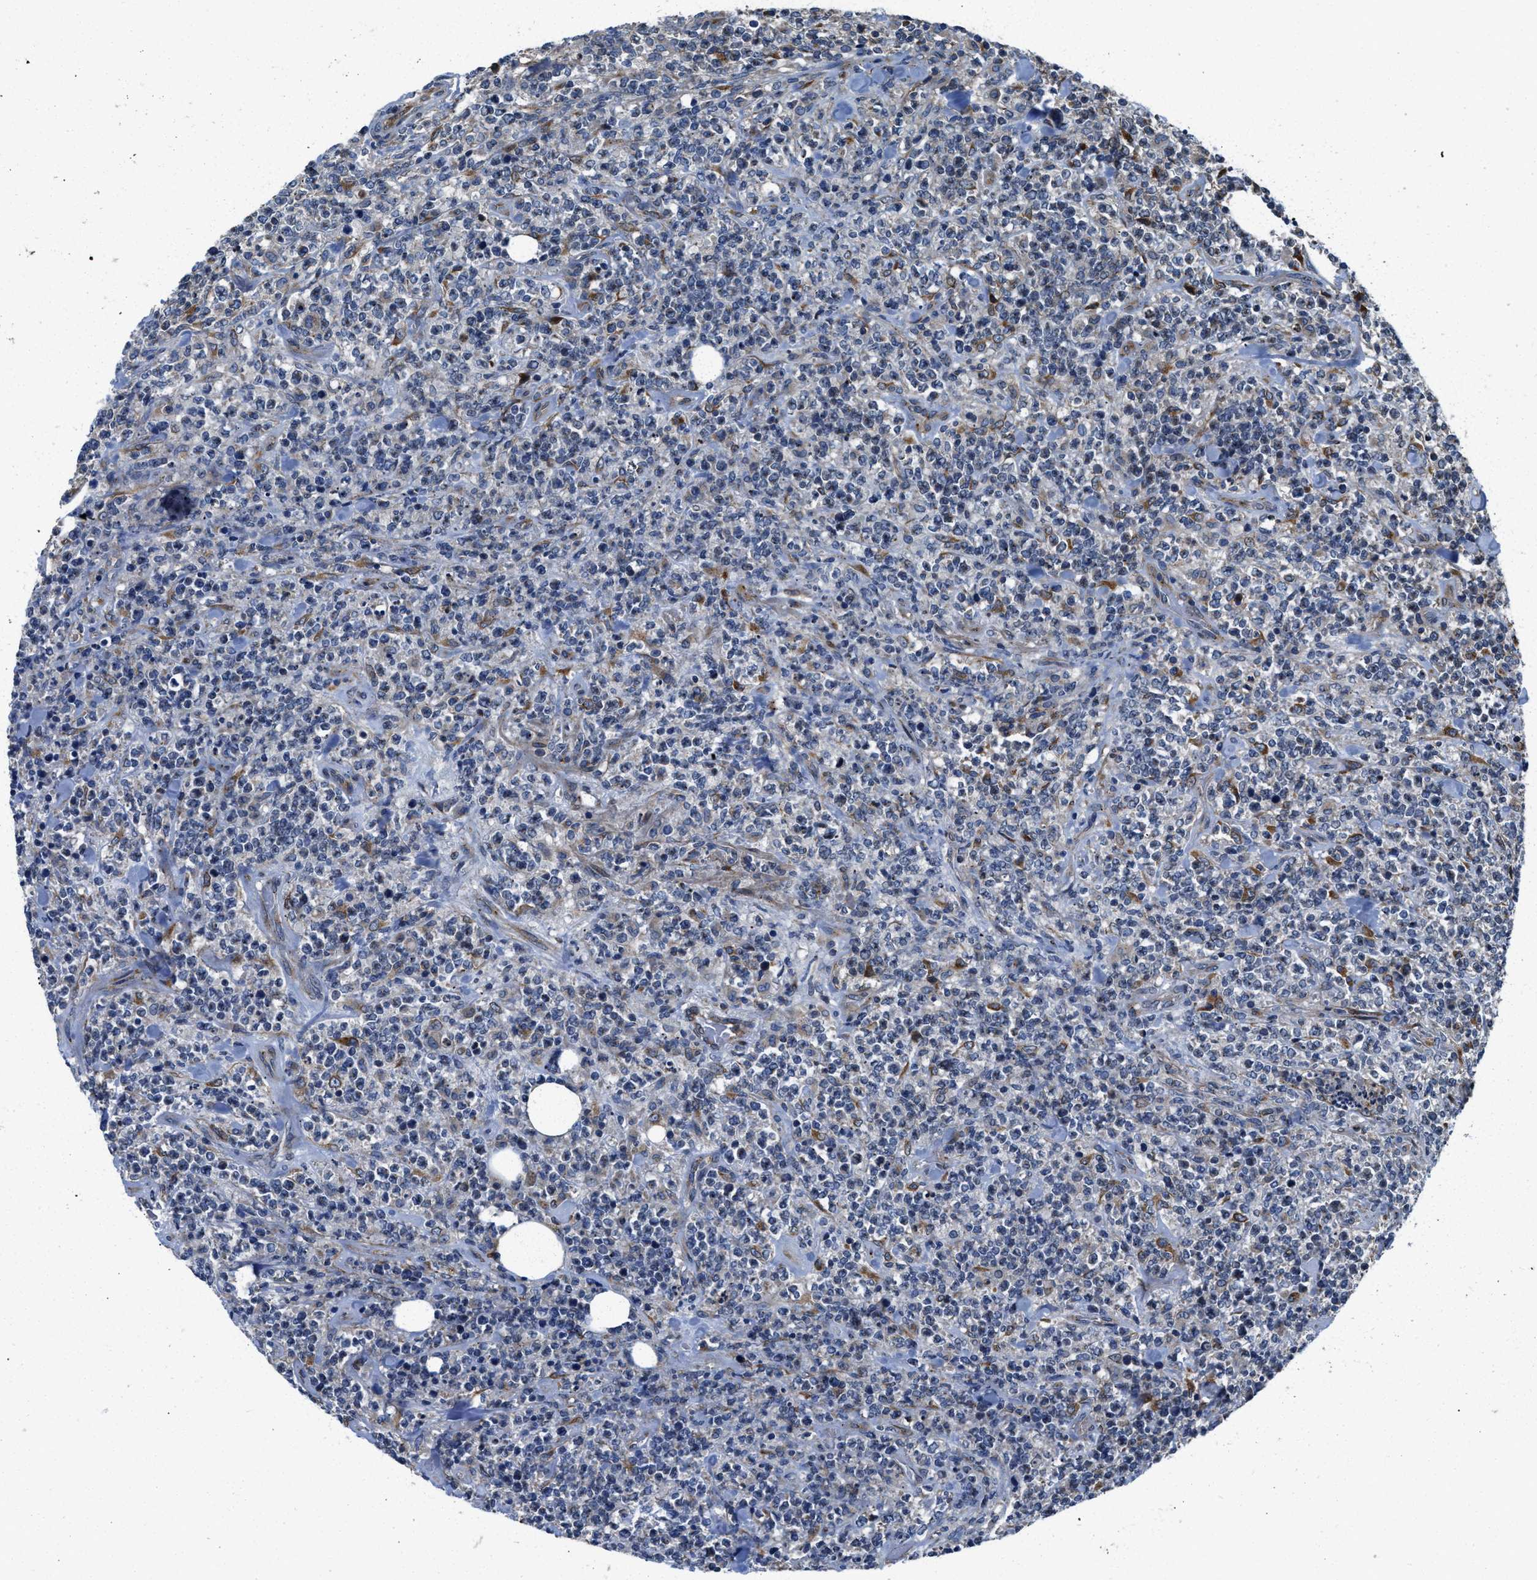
{"staining": {"intensity": "moderate", "quantity": "<25%", "location": "cytoplasmic/membranous"}, "tissue": "lymphoma", "cell_type": "Tumor cells", "image_type": "cancer", "snomed": [{"axis": "morphology", "description": "Malignant lymphoma, non-Hodgkin's type, High grade"}, {"axis": "topography", "description": "Soft tissue"}], "caption": "Malignant lymphoma, non-Hodgkin's type (high-grade) tissue reveals moderate cytoplasmic/membranous staining in about <25% of tumor cells", "gene": "ARL6IP5", "patient": {"sex": "male", "age": 18}}